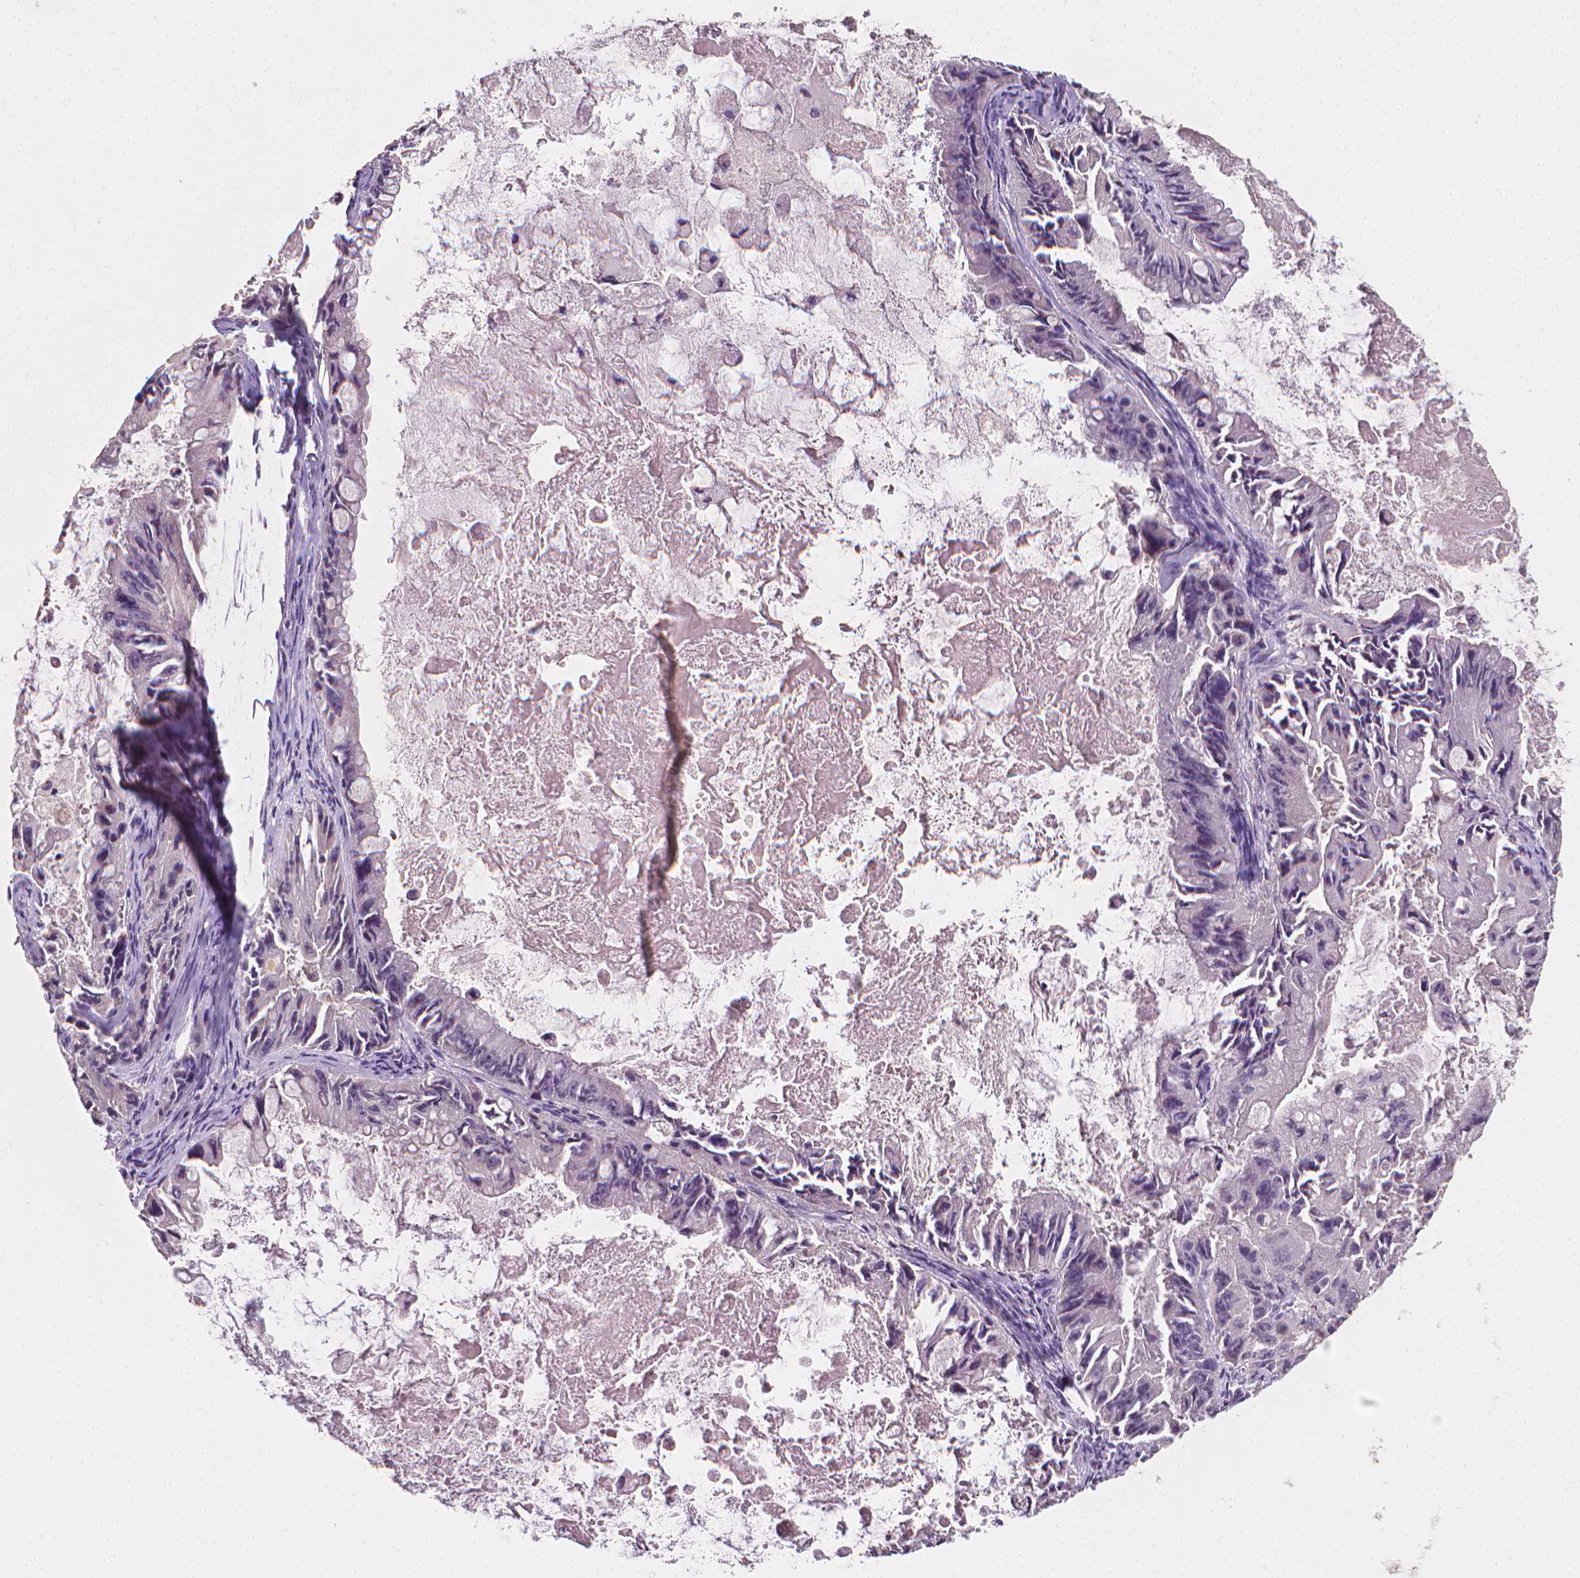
{"staining": {"intensity": "negative", "quantity": "none", "location": "none"}, "tissue": "ovarian cancer", "cell_type": "Tumor cells", "image_type": "cancer", "snomed": [{"axis": "morphology", "description": "Cystadenocarcinoma, mucinous, NOS"}, {"axis": "topography", "description": "Ovary"}], "caption": "Immunohistochemical staining of human ovarian cancer (mucinous cystadenocarcinoma) displays no significant expression in tumor cells. (DAB immunohistochemistry with hematoxylin counter stain).", "gene": "FASN", "patient": {"sex": "female", "age": 61}}